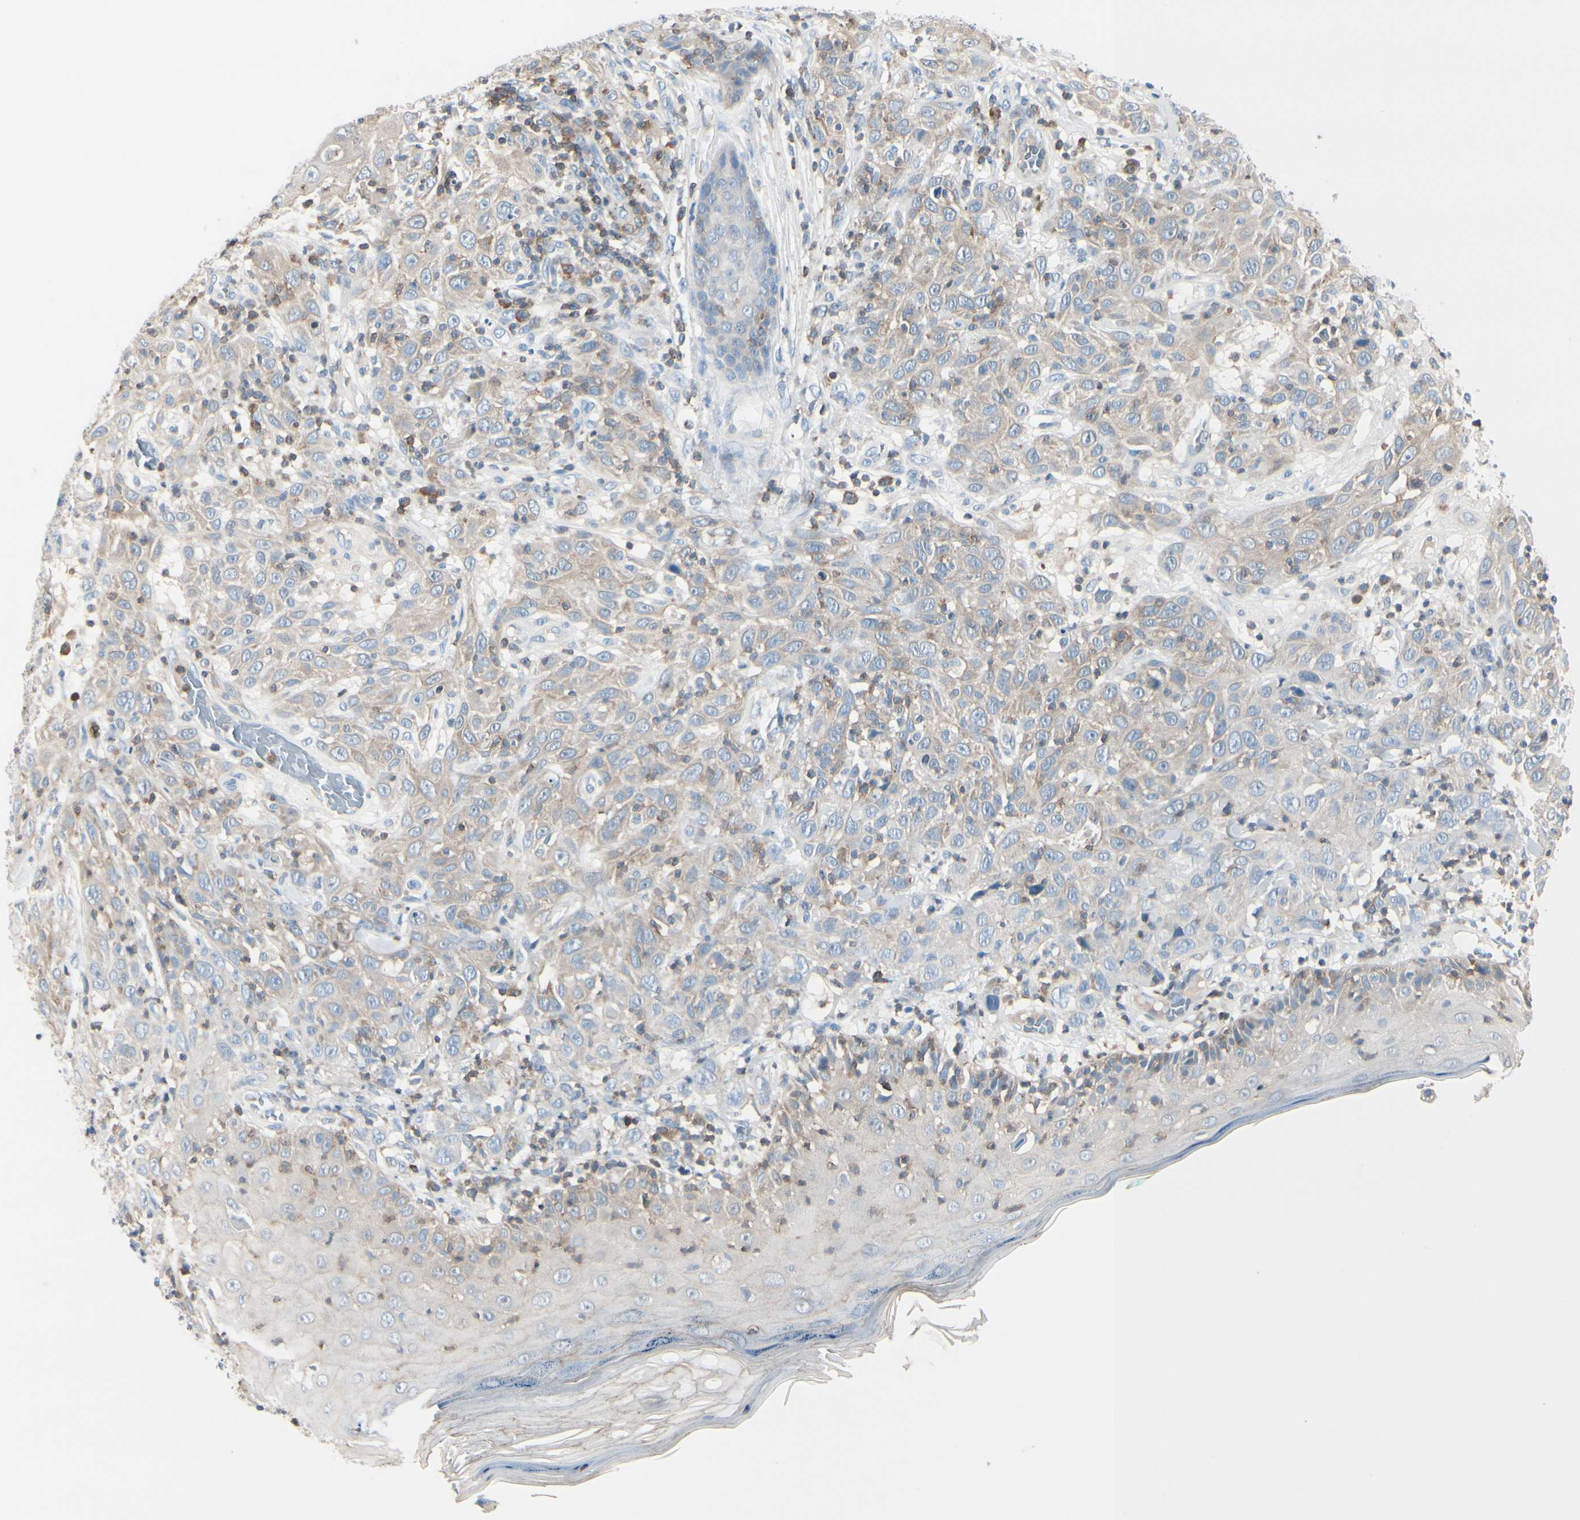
{"staining": {"intensity": "moderate", "quantity": "25%-75%", "location": "cytoplasmic/membranous"}, "tissue": "skin cancer", "cell_type": "Tumor cells", "image_type": "cancer", "snomed": [{"axis": "morphology", "description": "Squamous cell carcinoma, NOS"}, {"axis": "topography", "description": "Skin"}], "caption": "A photomicrograph showing moderate cytoplasmic/membranous positivity in approximately 25%-75% of tumor cells in skin cancer, as visualized by brown immunohistochemical staining.", "gene": "SLC9A3R1", "patient": {"sex": "female", "age": 88}}